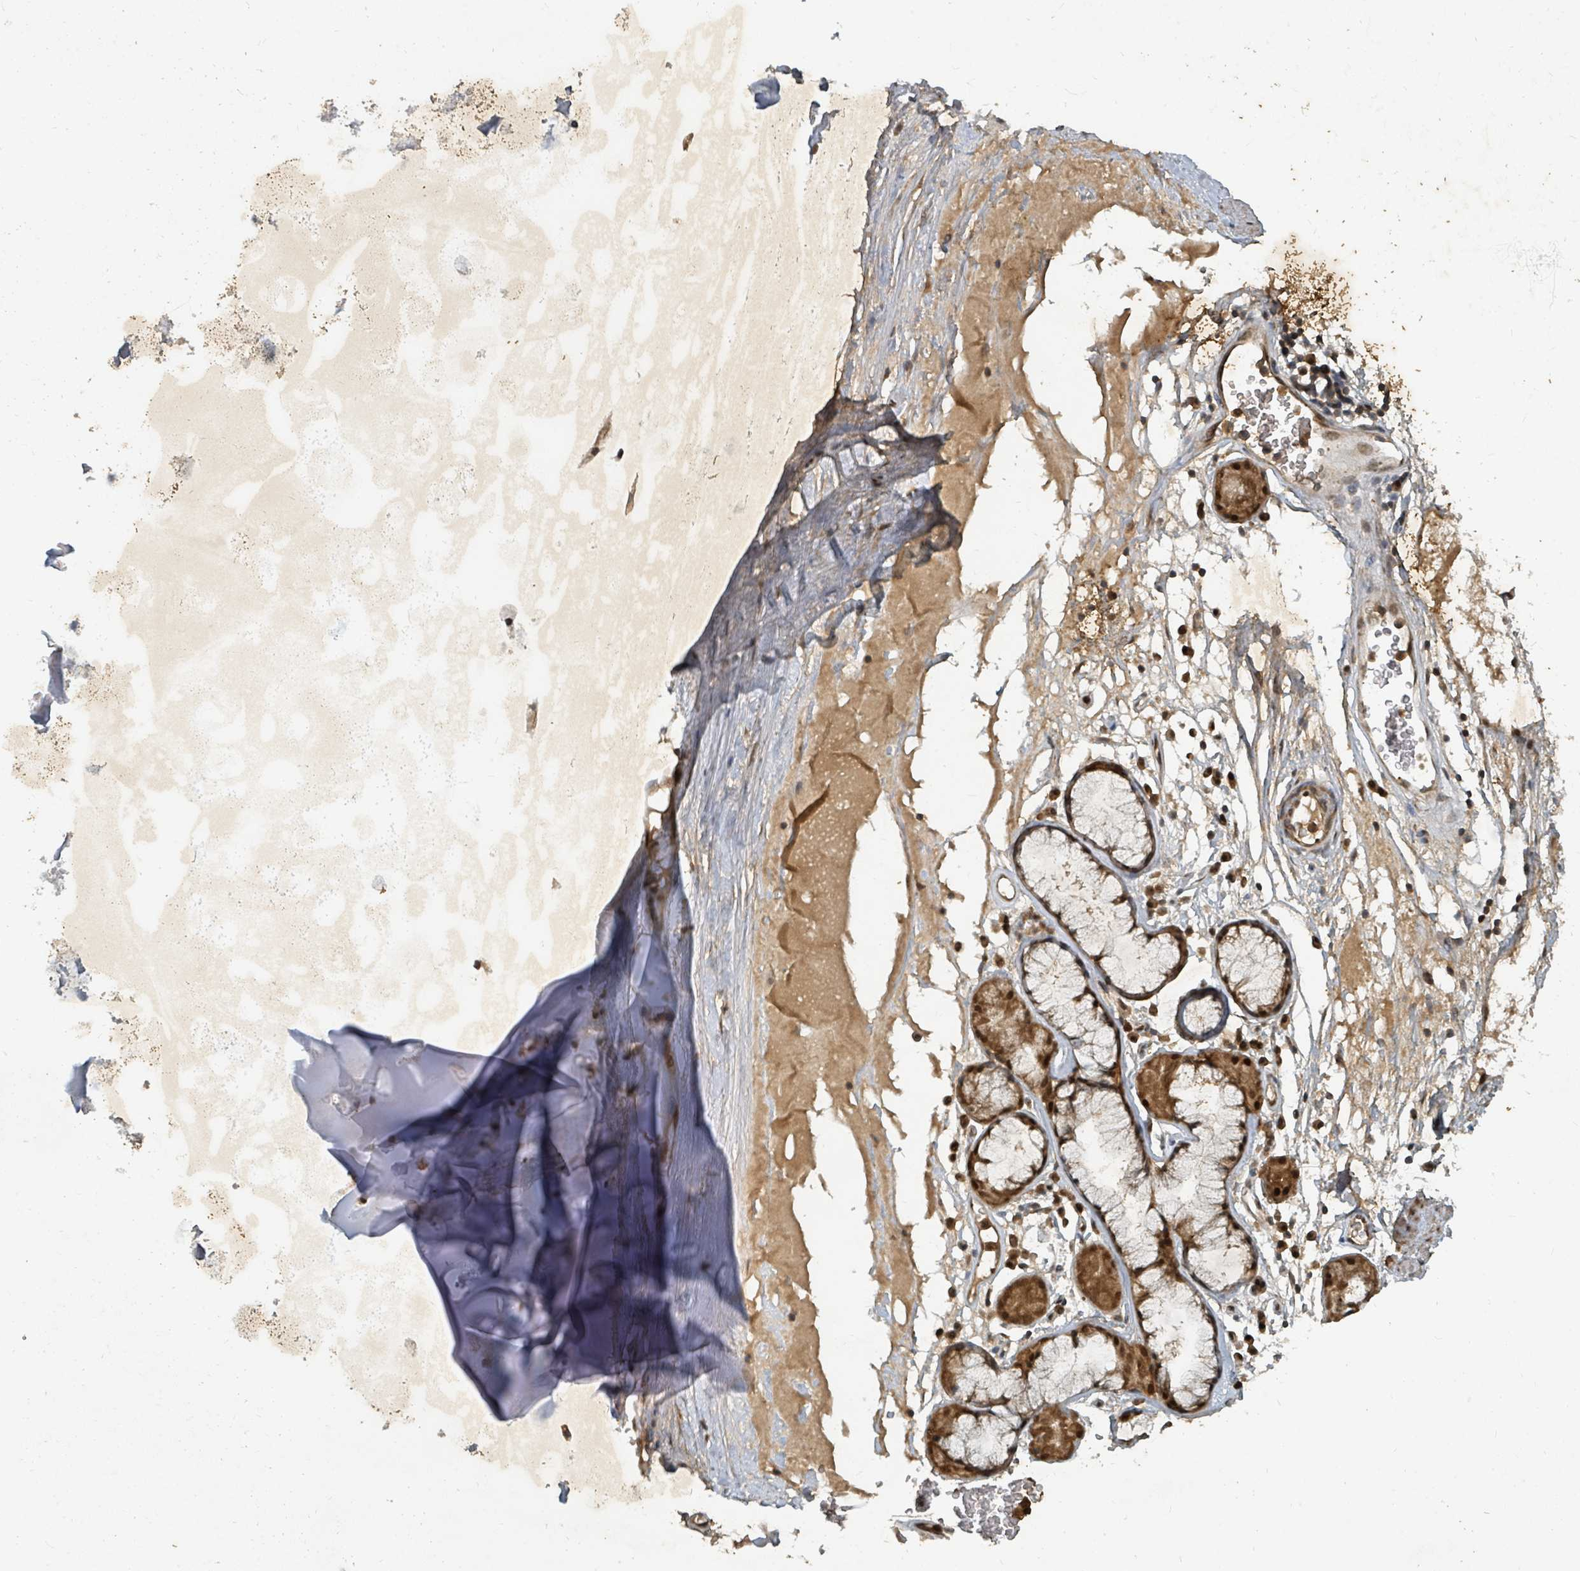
{"staining": {"intensity": "moderate", "quantity": "25%-75%", "location": "cytoplasmic/membranous"}, "tissue": "adipose tissue", "cell_type": "Adipocytes", "image_type": "normal", "snomed": [{"axis": "morphology", "description": "Normal tissue, NOS"}, {"axis": "topography", "description": "Cartilage tissue"}], "caption": "Immunohistochemical staining of benign adipose tissue displays 25%-75% levels of moderate cytoplasmic/membranous protein positivity in approximately 25%-75% of adipocytes. (DAB IHC with brightfield microscopy, high magnification).", "gene": "KDM4E", "patient": {"sex": "female", "age": 63}}